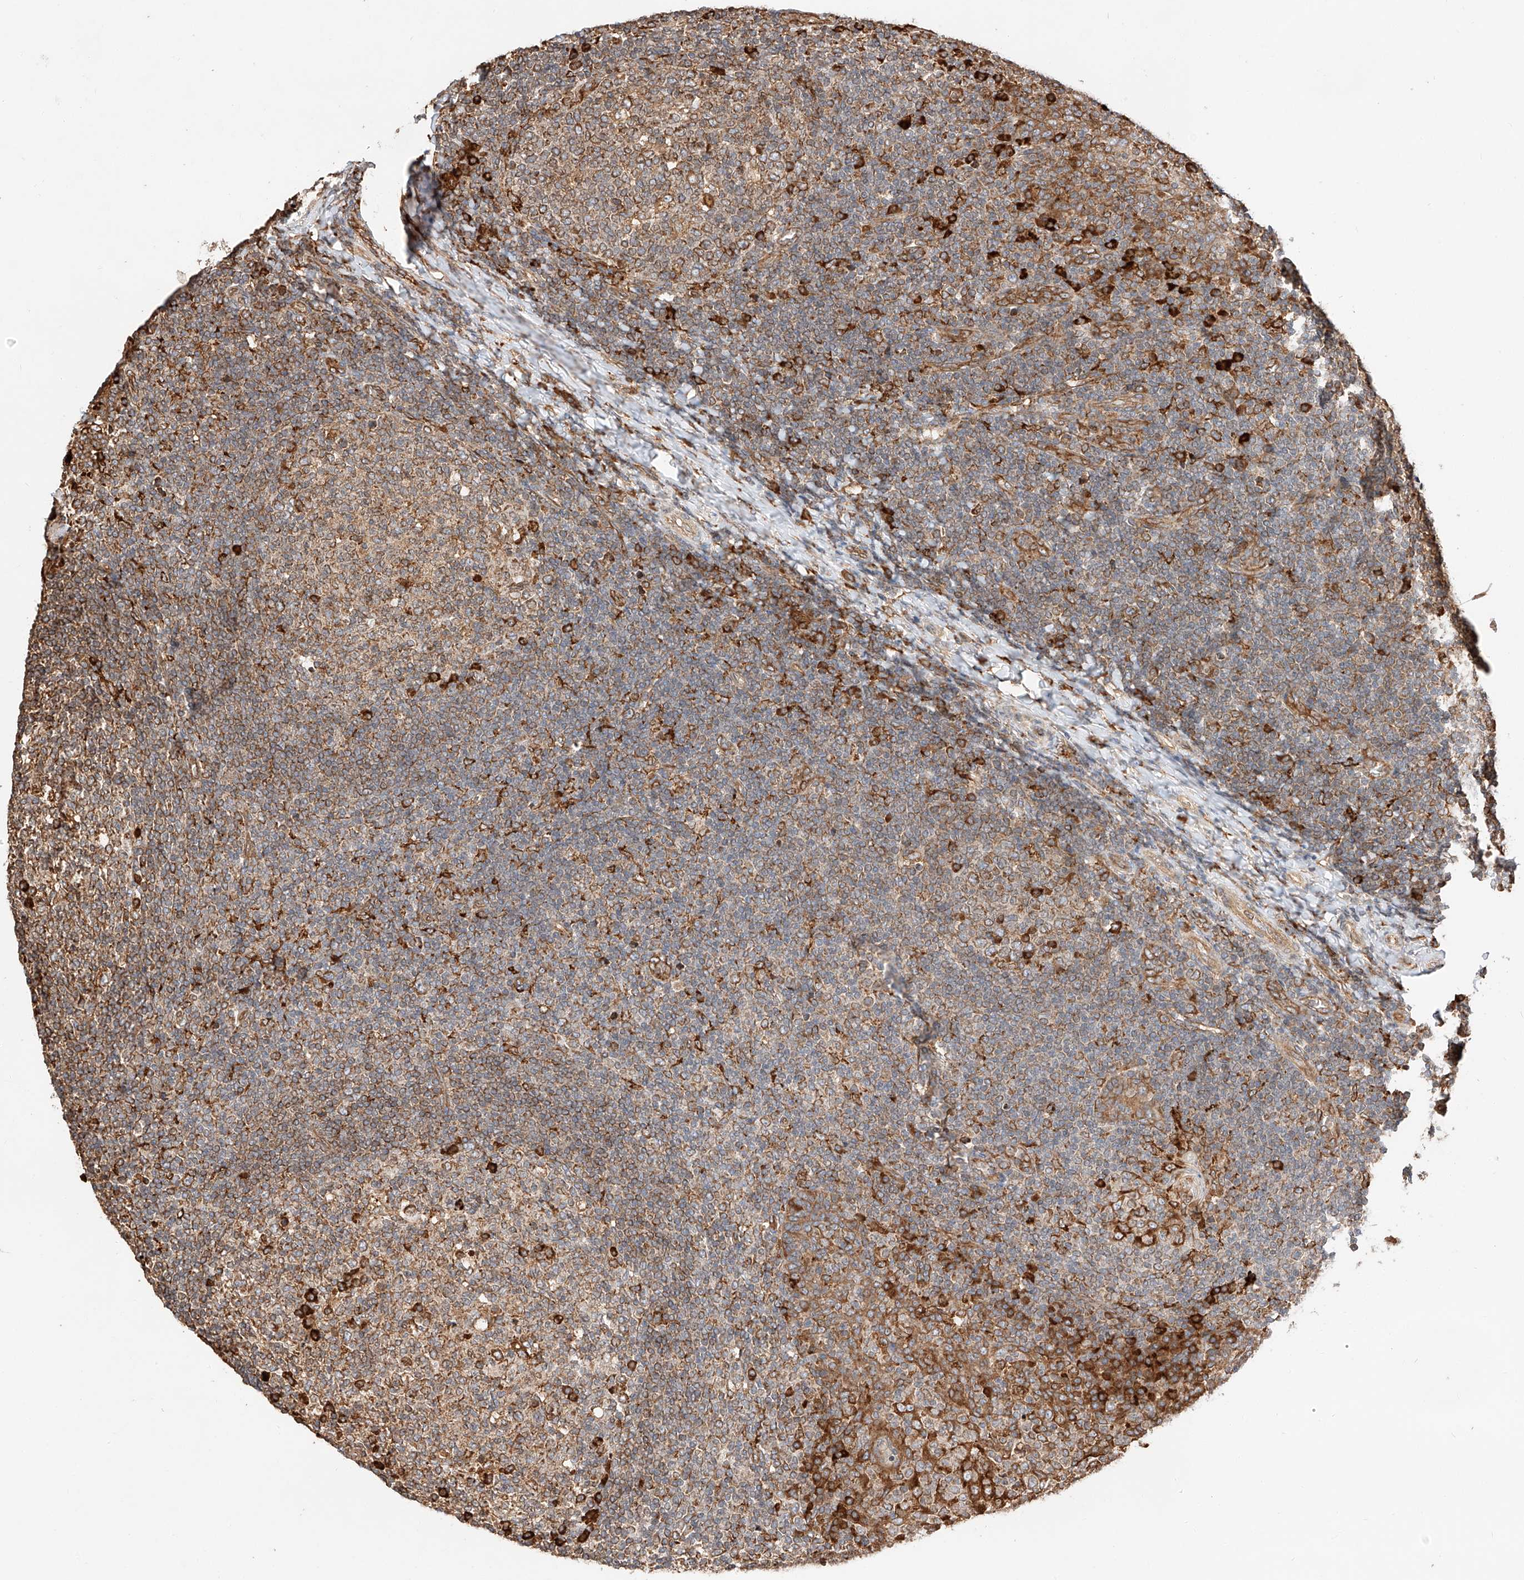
{"staining": {"intensity": "strong", "quantity": "25%-75%", "location": "cytoplasmic/membranous"}, "tissue": "tonsil", "cell_type": "Germinal center cells", "image_type": "normal", "snomed": [{"axis": "morphology", "description": "Normal tissue, NOS"}, {"axis": "topography", "description": "Tonsil"}], "caption": "Immunohistochemistry (IHC) (DAB) staining of benign human tonsil shows strong cytoplasmic/membranous protein expression in about 25%-75% of germinal center cells.", "gene": "ZNF84", "patient": {"sex": "female", "age": 19}}